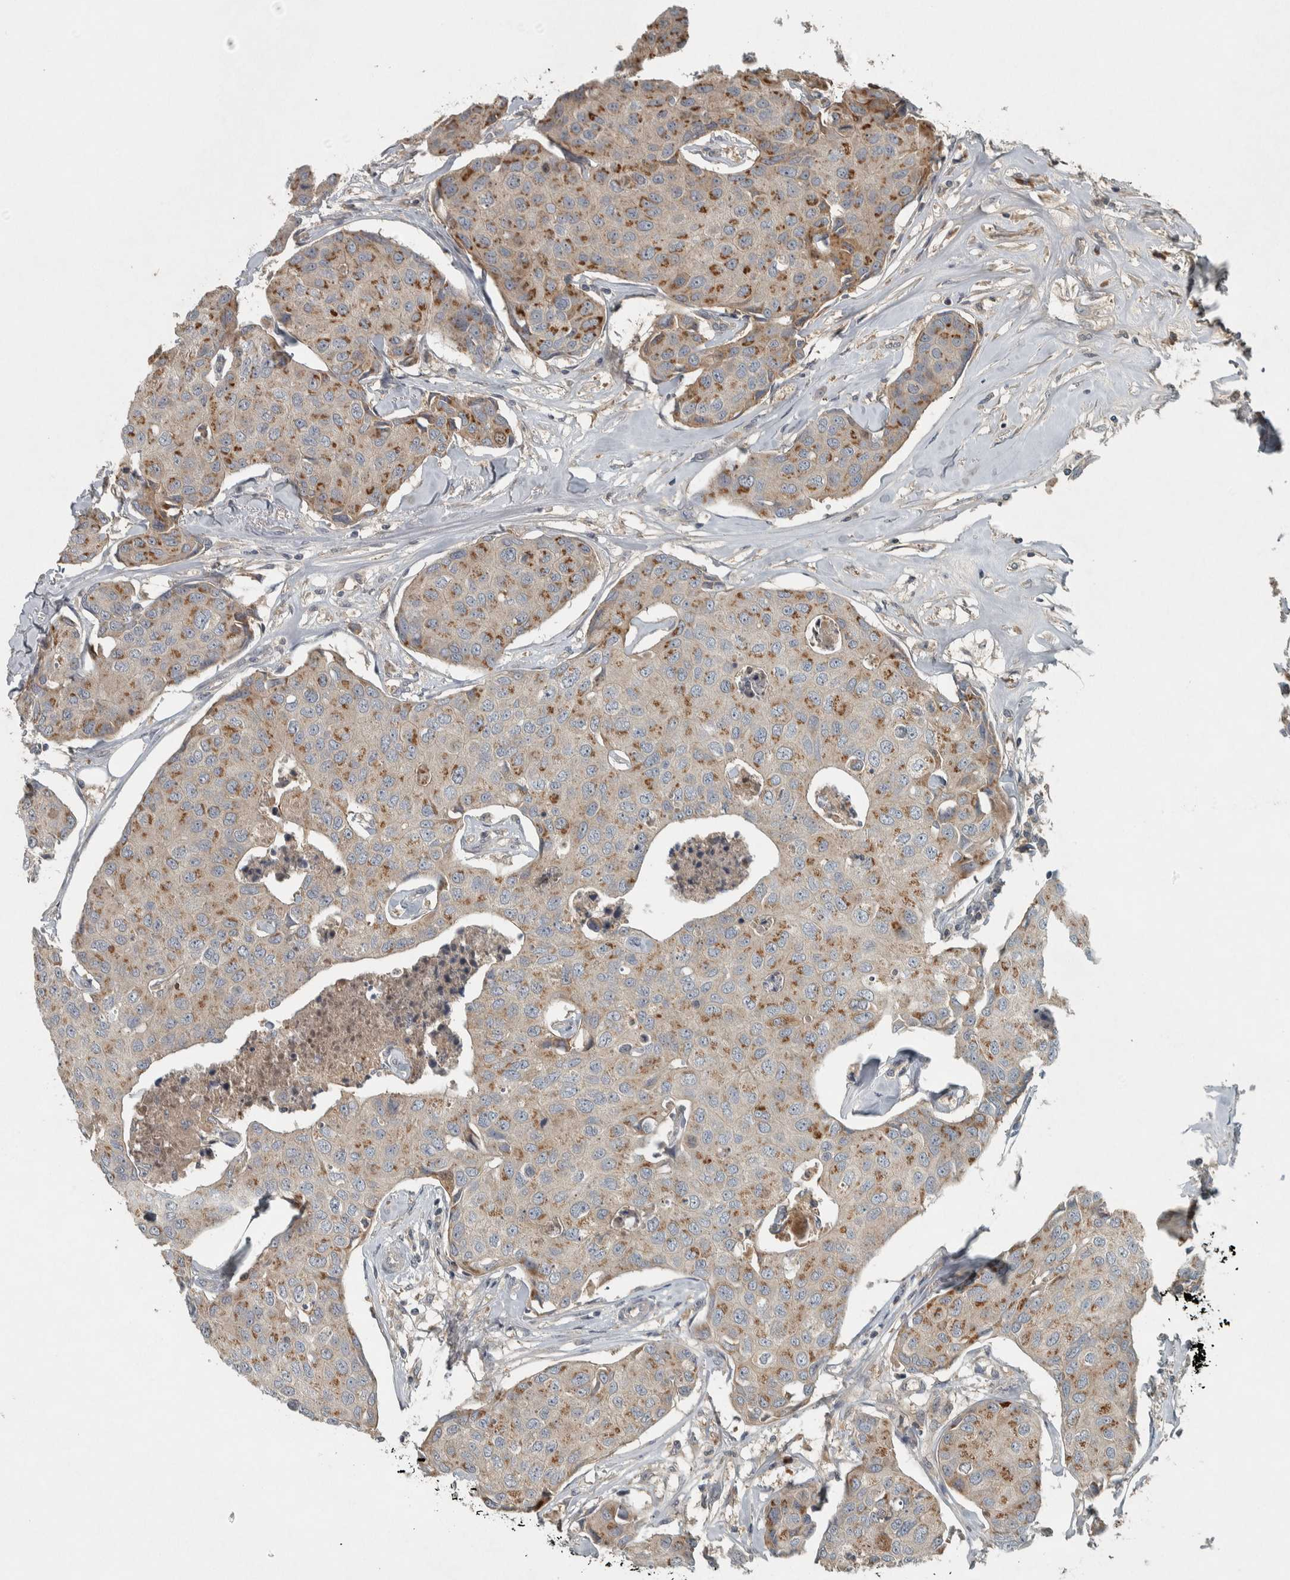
{"staining": {"intensity": "moderate", "quantity": ">75%", "location": "cytoplasmic/membranous"}, "tissue": "breast cancer", "cell_type": "Tumor cells", "image_type": "cancer", "snomed": [{"axis": "morphology", "description": "Duct carcinoma"}, {"axis": "topography", "description": "Breast"}], "caption": "The image demonstrates a brown stain indicating the presence of a protein in the cytoplasmic/membranous of tumor cells in breast invasive ductal carcinoma.", "gene": "CLCN2", "patient": {"sex": "female", "age": 80}}